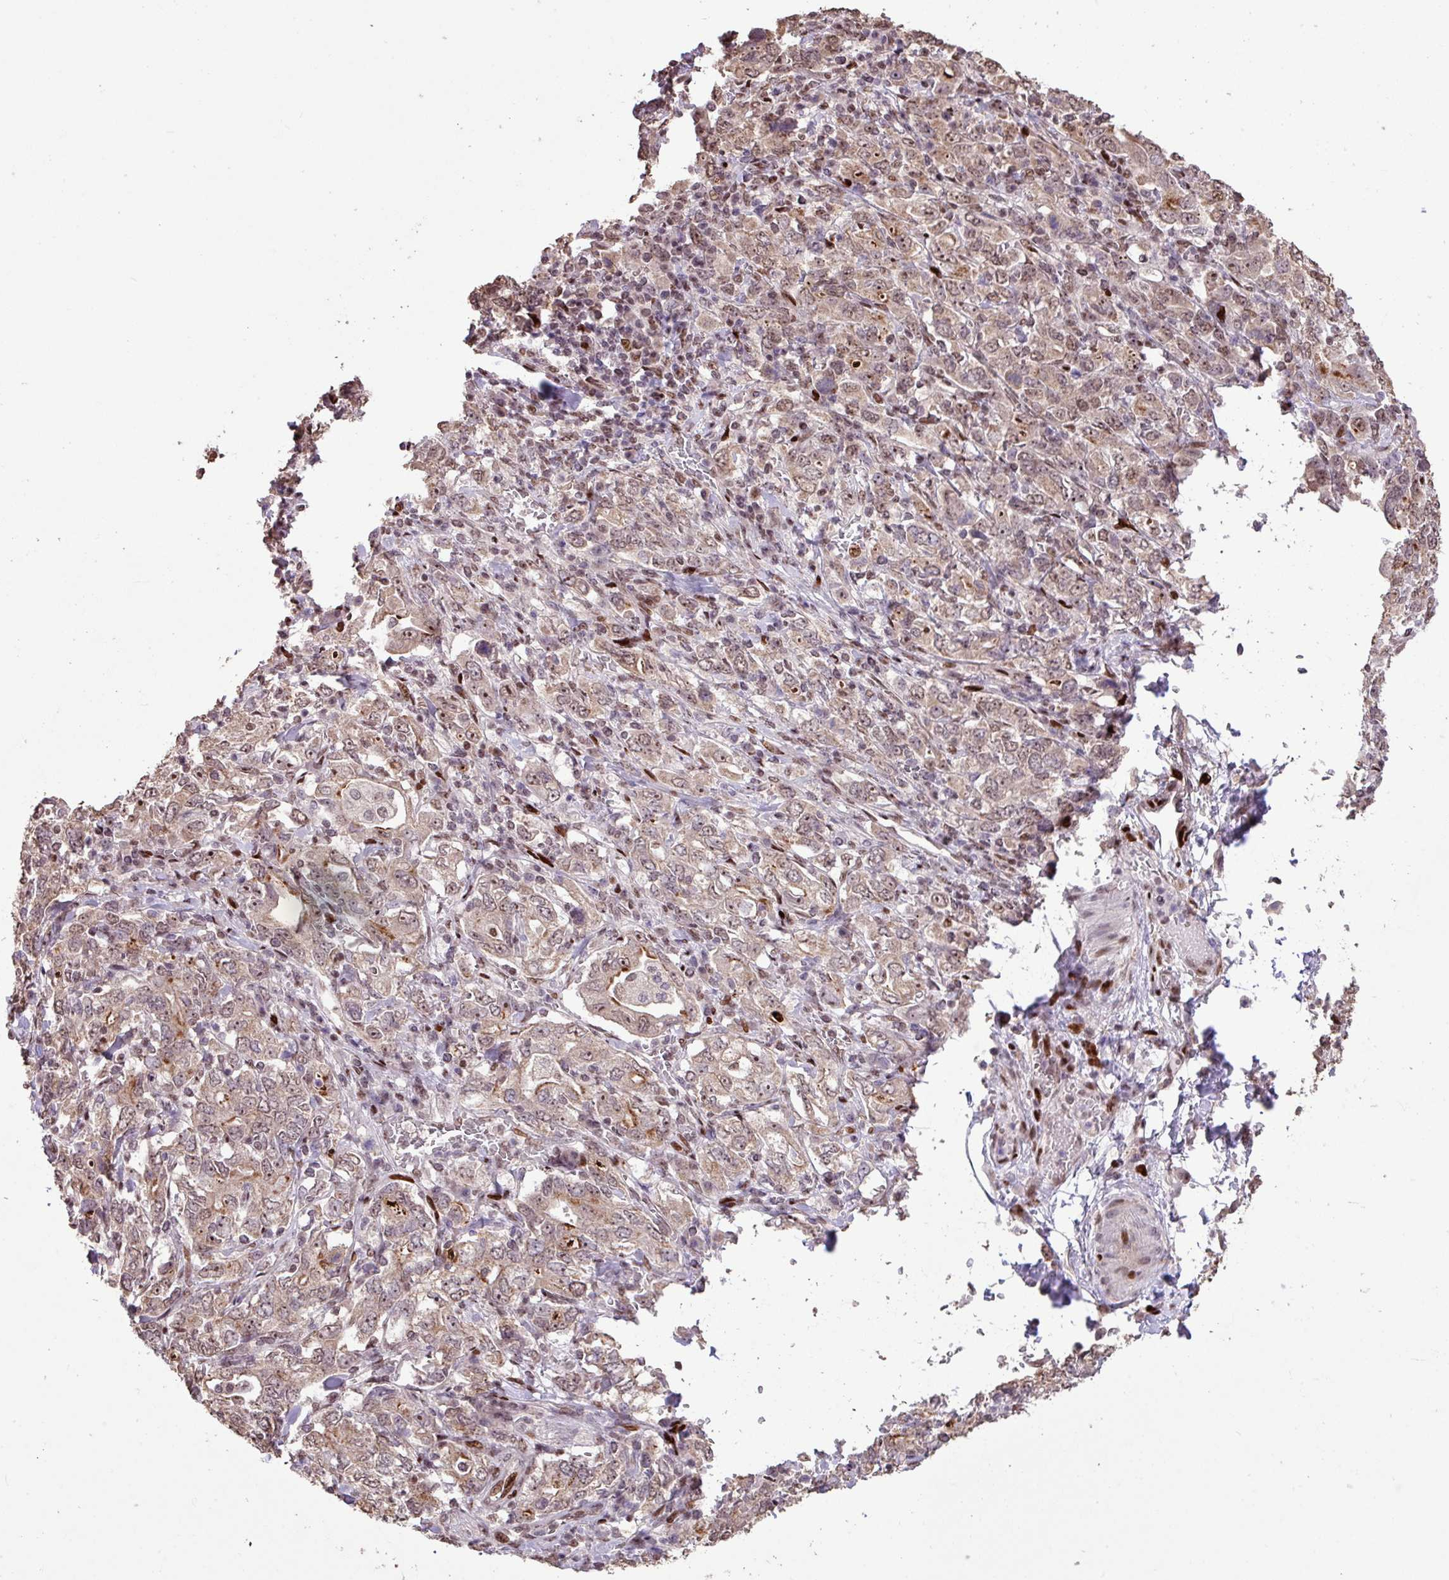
{"staining": {"intensity": "weak", "quantity": "25%-75%", "location": "cytoplasmic/membranous,nuclear"}, "tissue": "stomach cancer", "cell_type": "Tumor cells", "image_type": "cancer", "snomed": [{"axis": "morphology", "description": "Adenocarcinoma, NOS"}, {"axis": "topography", "description": "Stomach, upper"}, {"axis": "topography", "description": "Stomach"}], "caption": "High-power microscopy captured an immunohistochemistry (IHC) photomicrograph of stomach adenocarcinoma, revealing weak cytoplasmic/membranous and nuclear staining in approximately 25%-75% of tumor cells.", "gene": "ZNF709", "patient": {"sex": "male", "age": 62}}